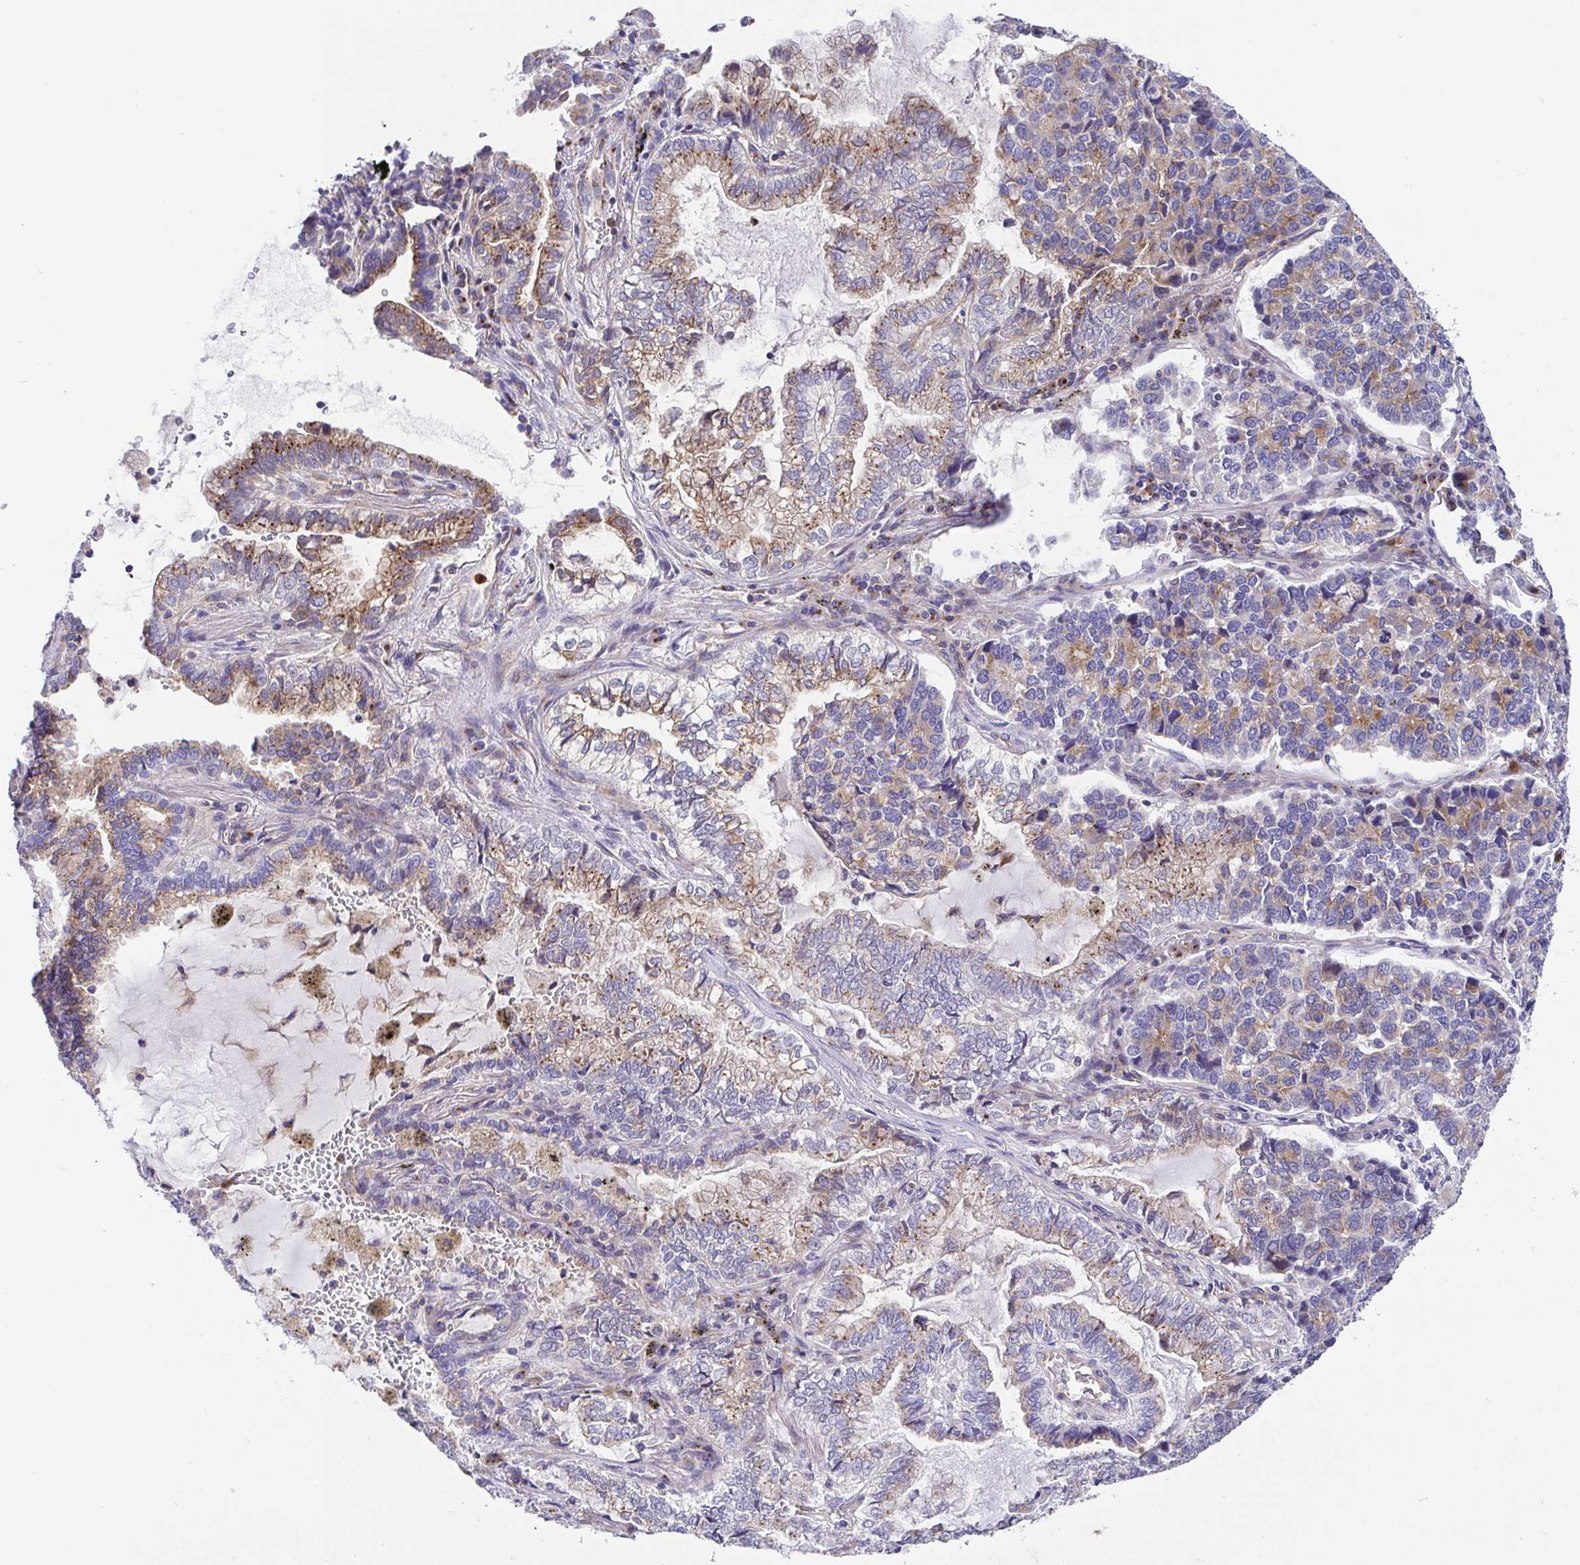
{"staining": {"intensity": "moderate", "quantity": "25%-75%", "location": "cytoplasmic/membranous"}, "tissue": "lung cancer", "cell_type": "Tumor cells", "image_type": "cancer", "snomed": [{"axis": "morphology", "description": "Adenocarcinoma, NOS"}, {"axis": "topography", "description": "Lymph node"}, {"axis": "topography", "description": "Lung"}], "caption": "Human lung cancer (adenocarcinoma) stained with a brown dye shows moderate cytoplasmic/membranous positive staining in approximately 25%-75% of tumor cells.", "gene": "GOLGA1", "patient": {"sex": "male", "age": 66}}